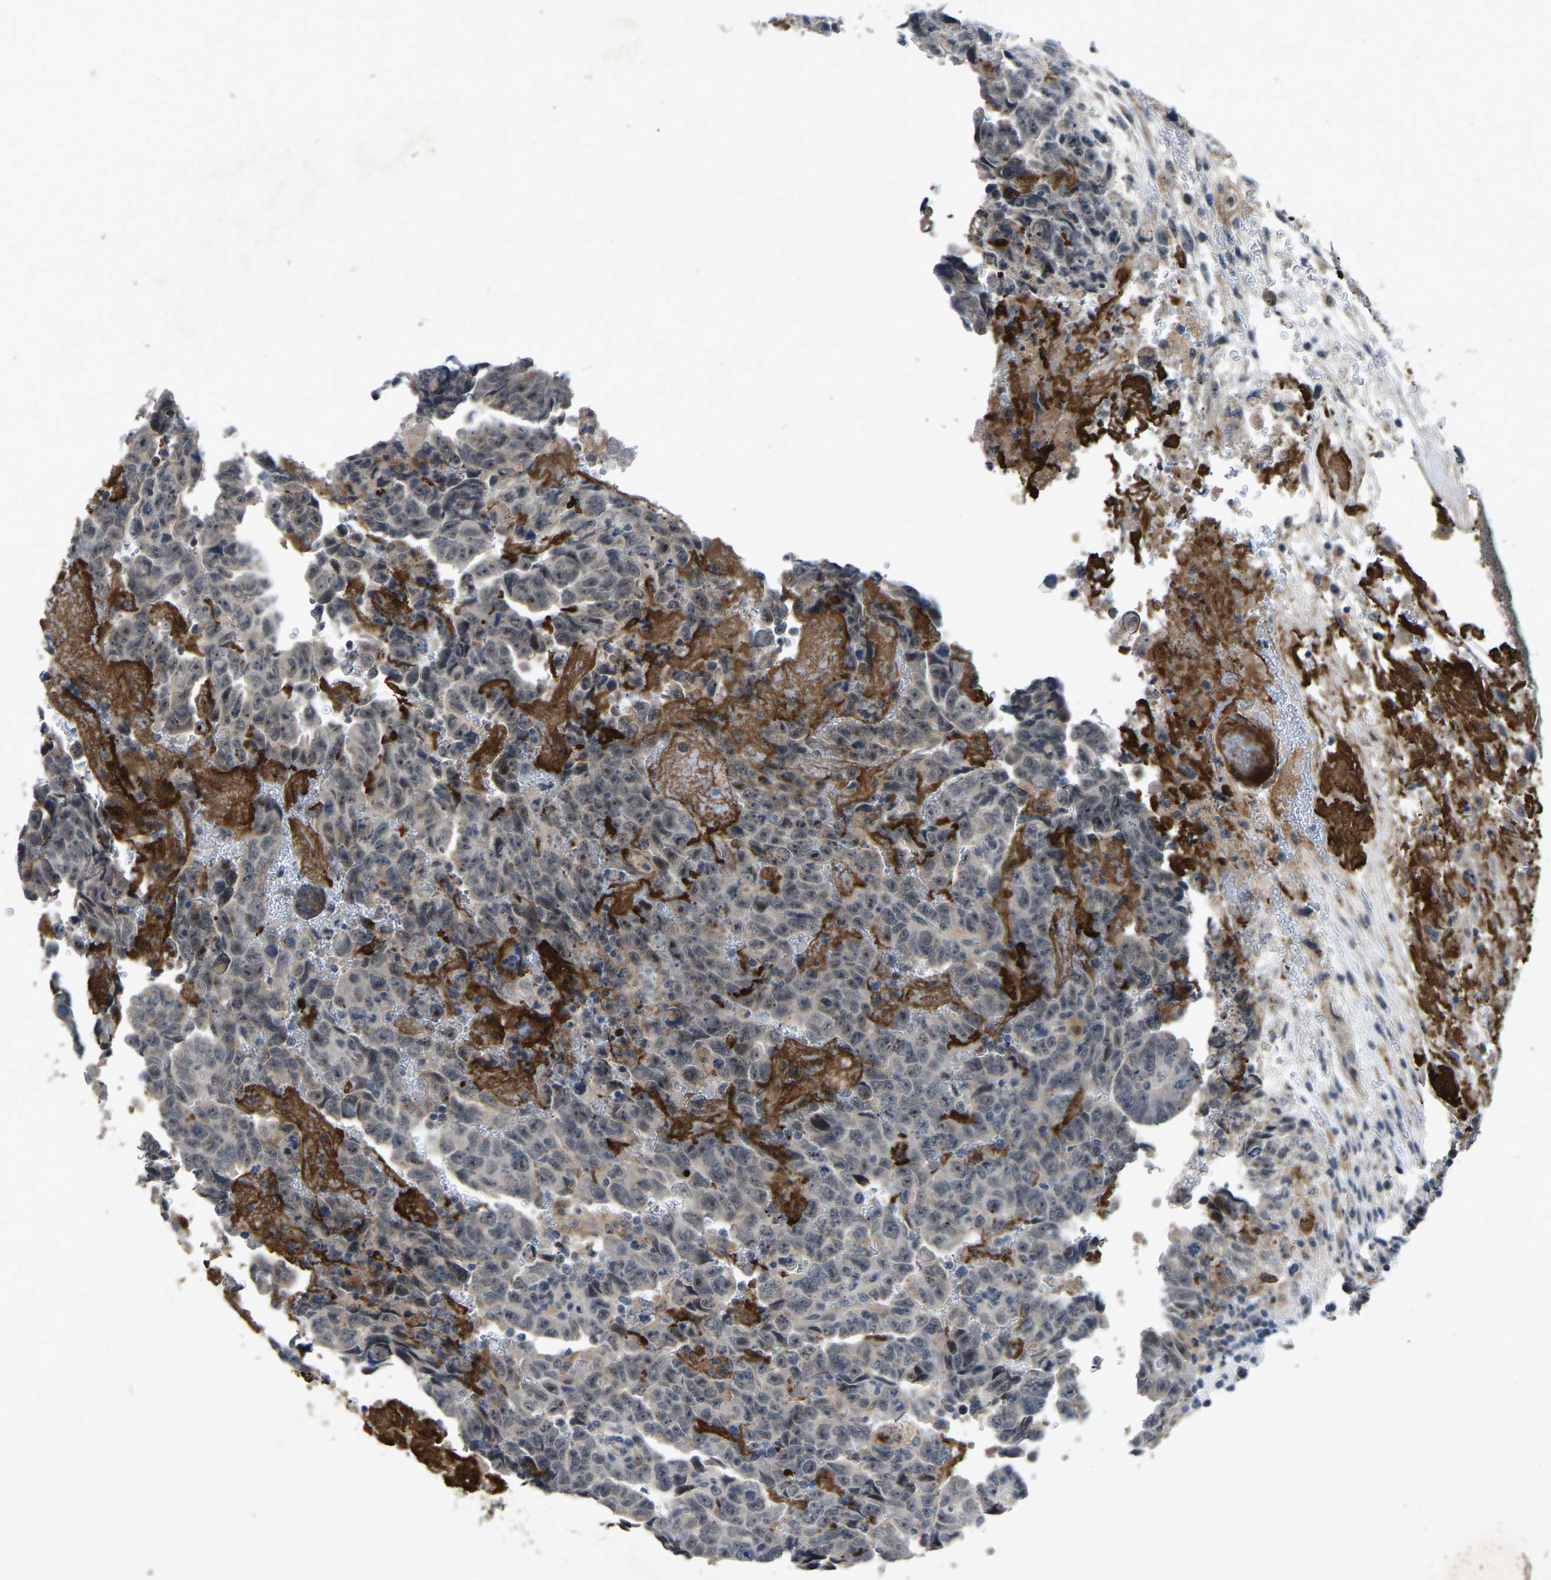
{"staining": {"intensity": "negative", "quantity": "none", "location": "none"}, "tissue": "testis cancer", "cell_type": "Tumor cells", "image_type": "cancer", "snomed": [{"axis": "morphology", "description": "Carcinoma, Embryonal, NOS"}, {"axis": "topography", "description": "Testis"}], "caption": "Immunohistochemistry of human testis cancer reveals no expression in tumor cells. The staining is performed using DAB brown chromogen with nuclei counter-stained in using hematoxylin.", "gene": "FHIT", "patient": {"sex": "male", "age": 28}}